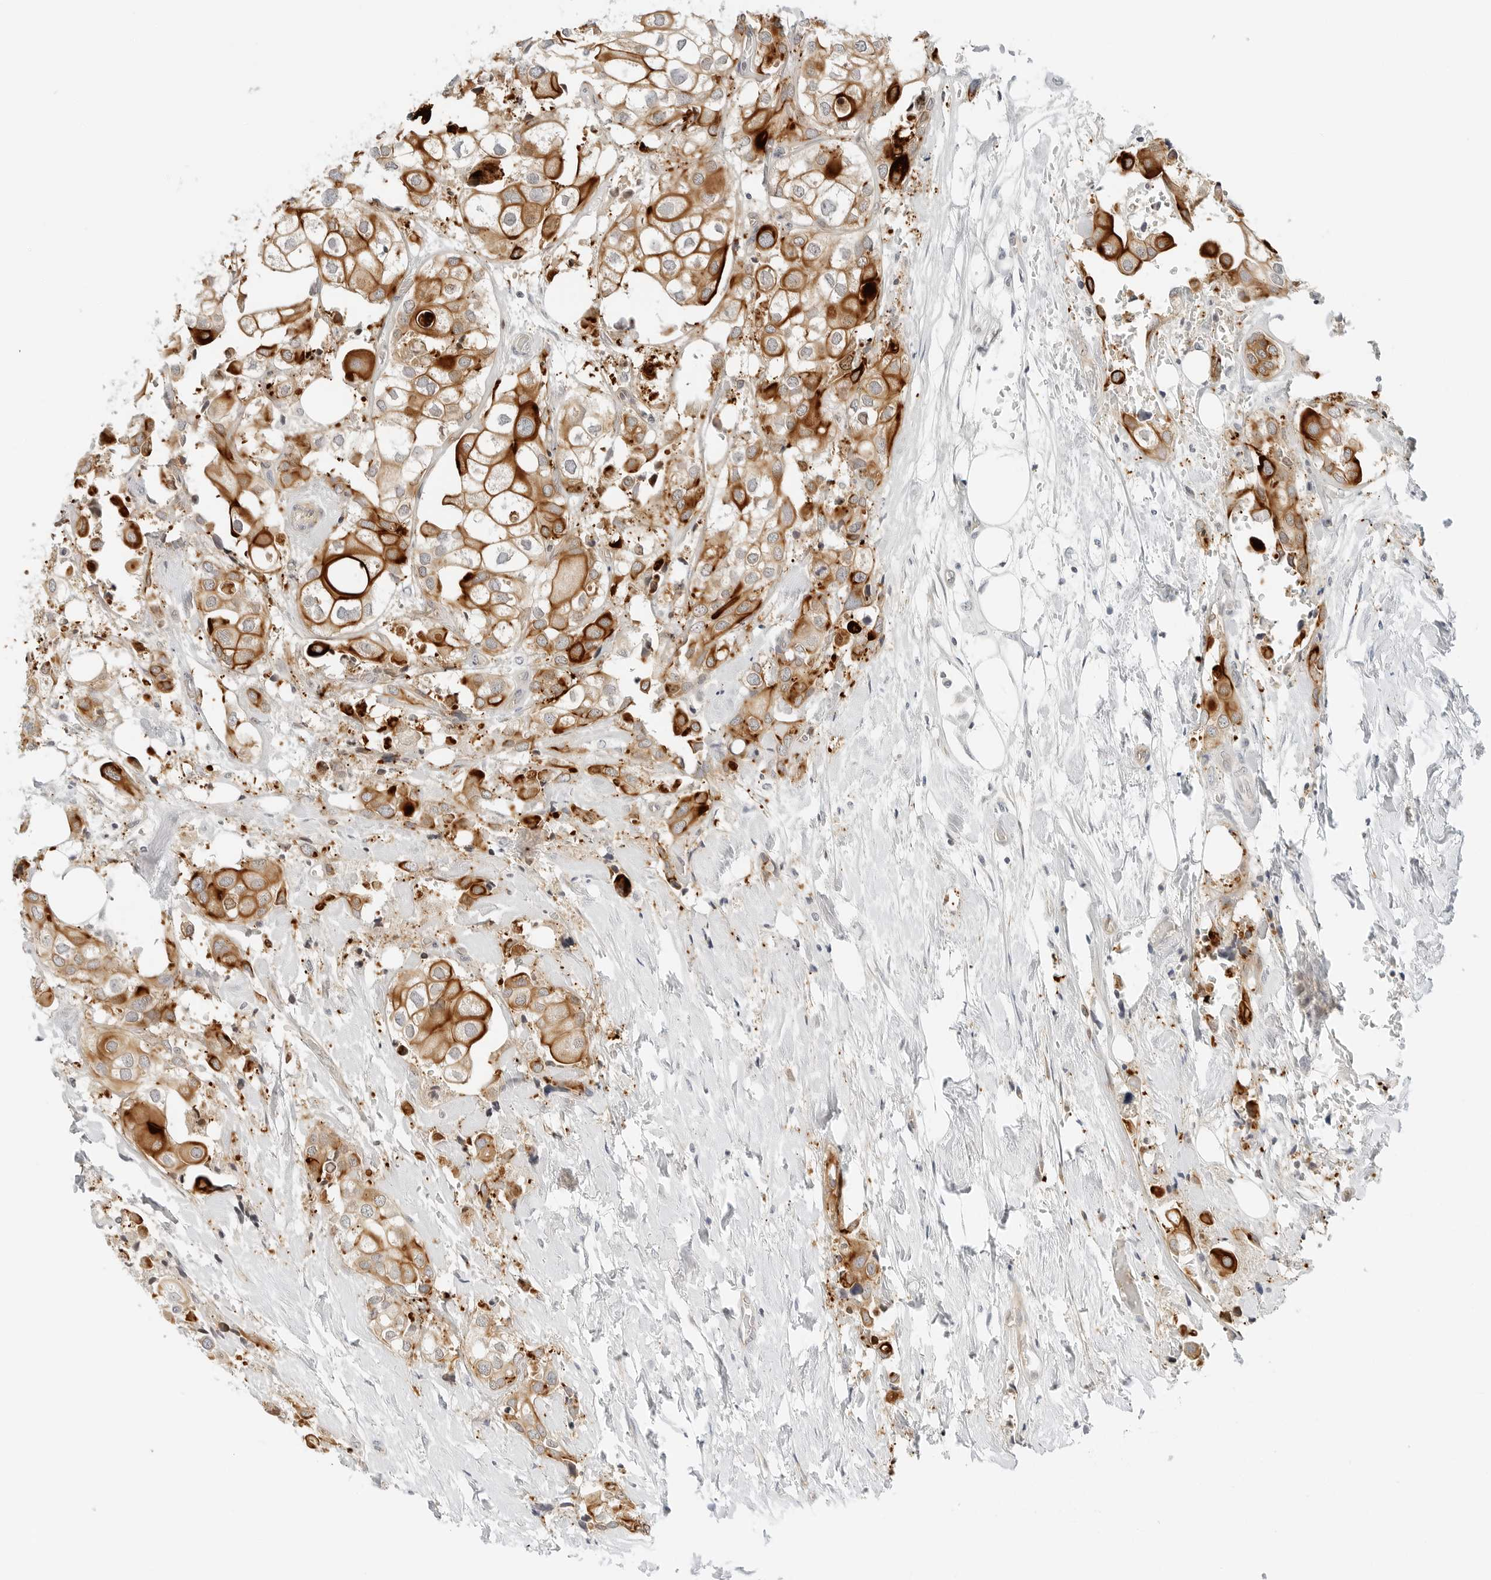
{"staining": {"intensity": "strong", "quantity": ">75%", "location": "cytoplasmic/membranous"}, "tissue": "urothelial cancer", "cell_type": "Tumor cells", "image_type": "cancer", "snomed": [{"axis": "morphology", "description": "Urothelial carcinoma, High grade"}, {"axis": "topography", "description": "Urinary bladder"}], "caption": "Strong cytoplasmic/membranous protein expression is present in approximately >75% of tumor cells in urothelial carcinoma (high-grade). (Brightfield microscopy of DAB IHC at high magnification).", "gene": "IQCC", "patient": {"sex": "male", "age": 64}}